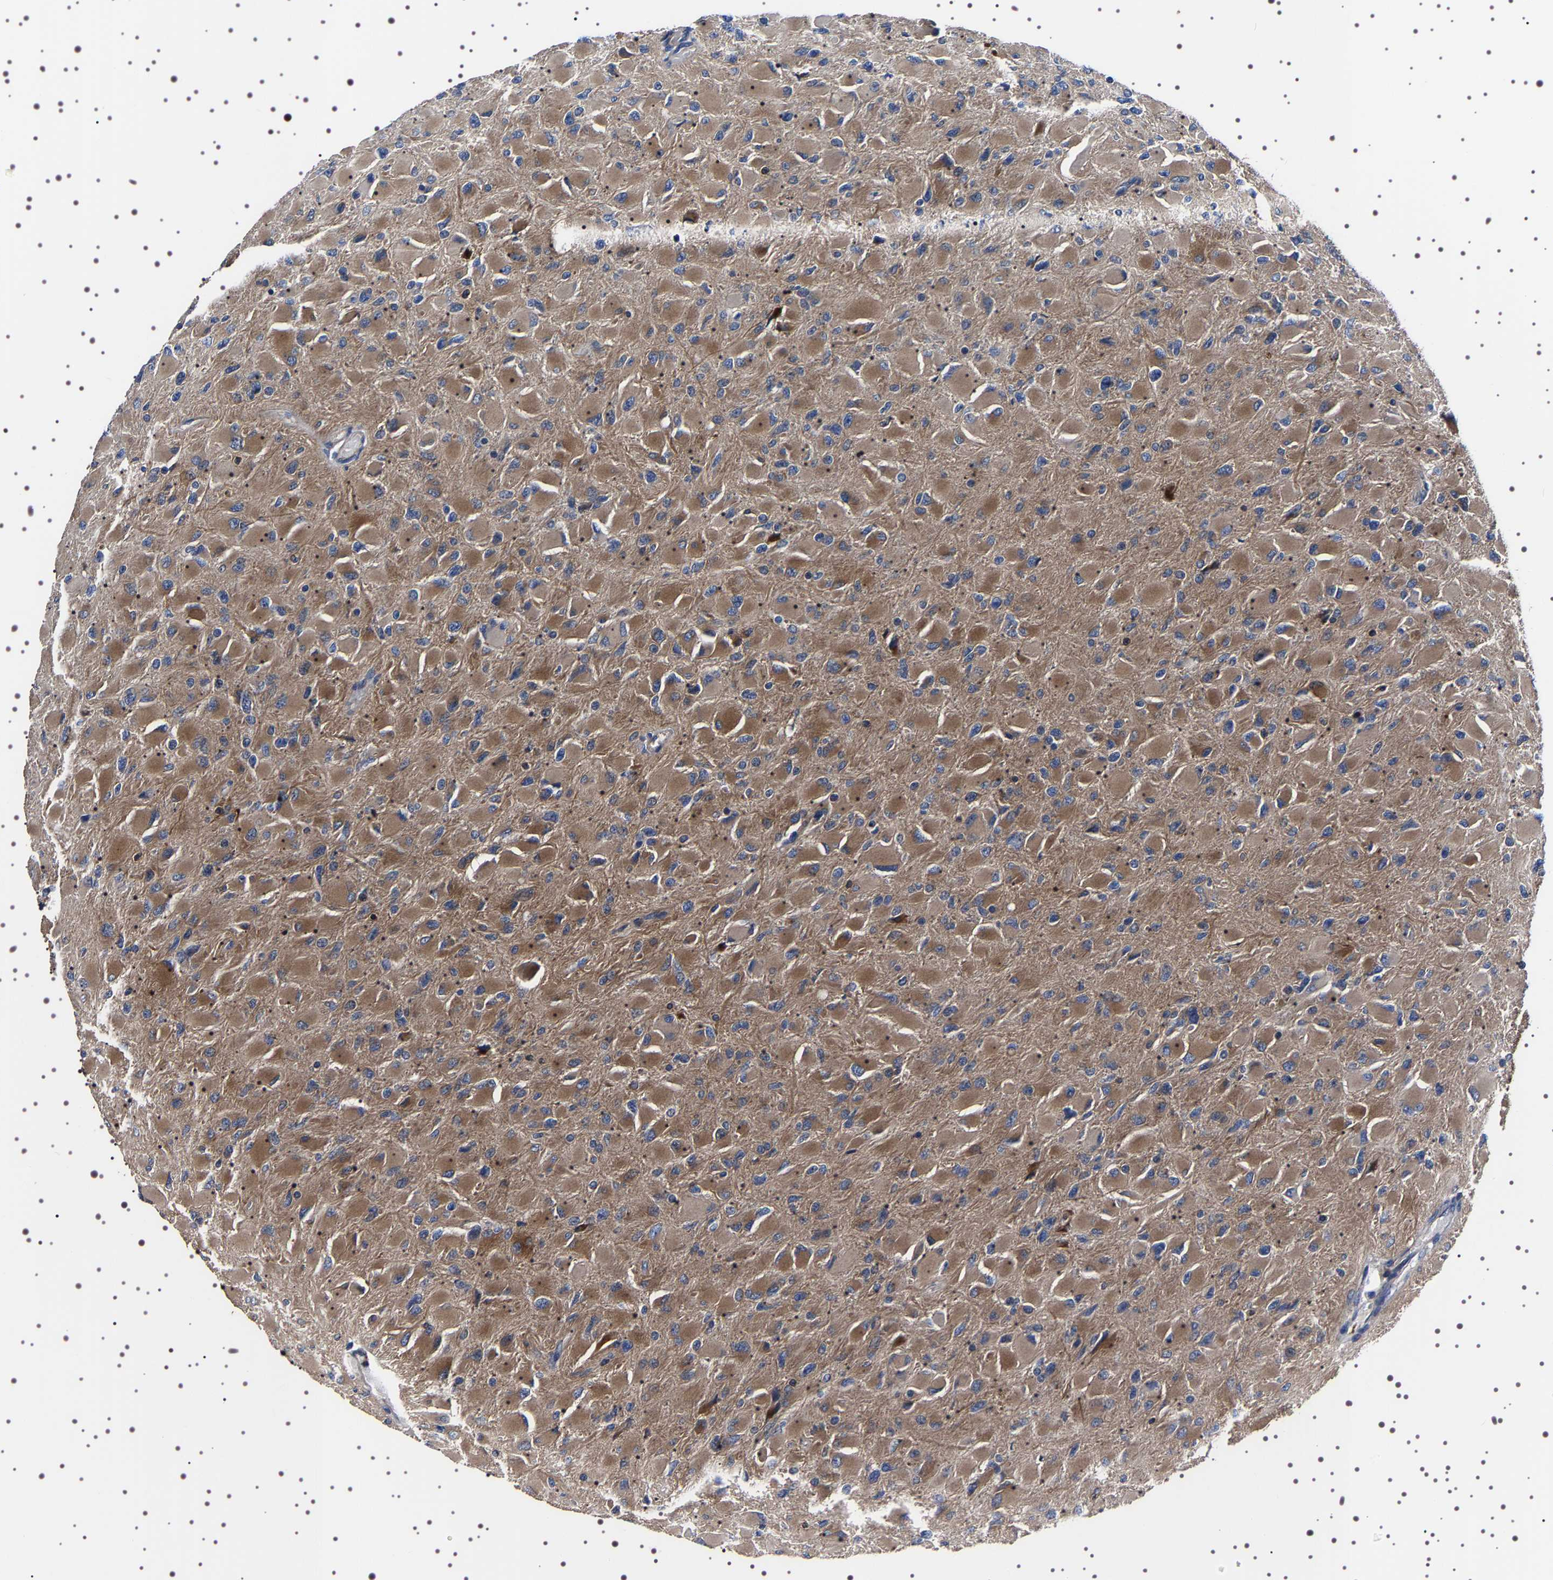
{"staining": {"intensity": "moderate", "quantity": ">75%", "location": "cytoplasmic/membranous"}, "tissue": "glioma", "cell_type": "Tumor cells", "image_type": "cancer", "snomed": [{"axis": "morphology", "description": "Glioma, malignant, High grade"}, {"axis": "topography", "description": "Cerebral cortex"}], "caption": "Protein staining displays moderate cytoplasmic/membranous staining in about >75% of tumor cells in glioma.", "gene": "WDR1", "patient": {"sex": "female", "age": 36}}